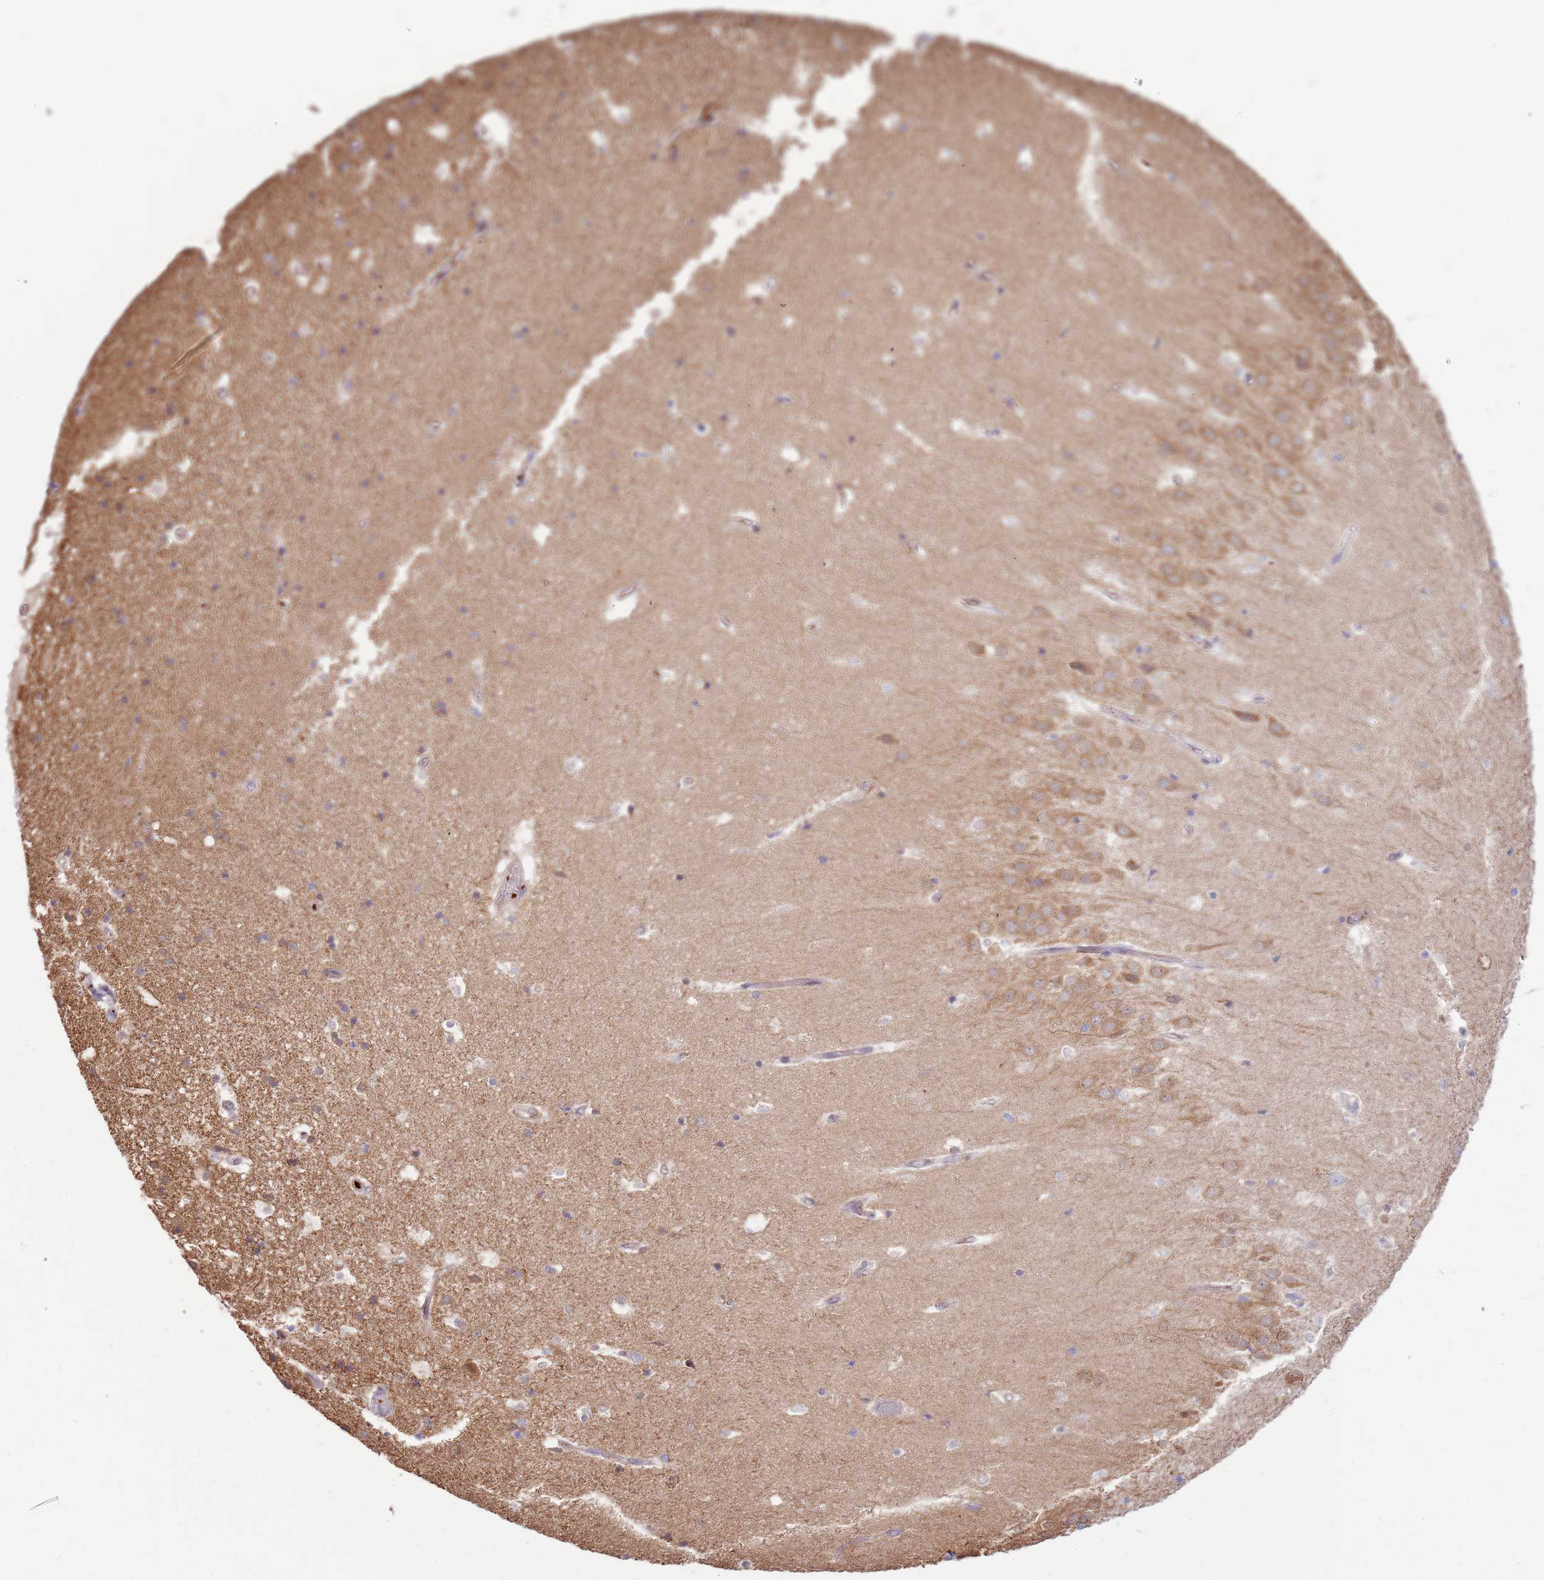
{"staining": {"intensity": "negative", "quantity": "none", "location": "none"}, "tissue": "hippocampus", "cell_type": "Glial cells", "image_type": "normal", "snomed": [{"axis": "morphology", "description": "Normal tissue, NOS"}, {"axis": "topography", "description": "Hippocampus"}], "caption": "Benign hippocampus was stained to show a protein in brown. There is no significant expression in glial cells. (DAB (3,3'-diaminobenzidine) IHC visualized using brightfield microscopy, high magnification).", "gene": "EMC1", "patient": {"sex": "female", "age": 52}}